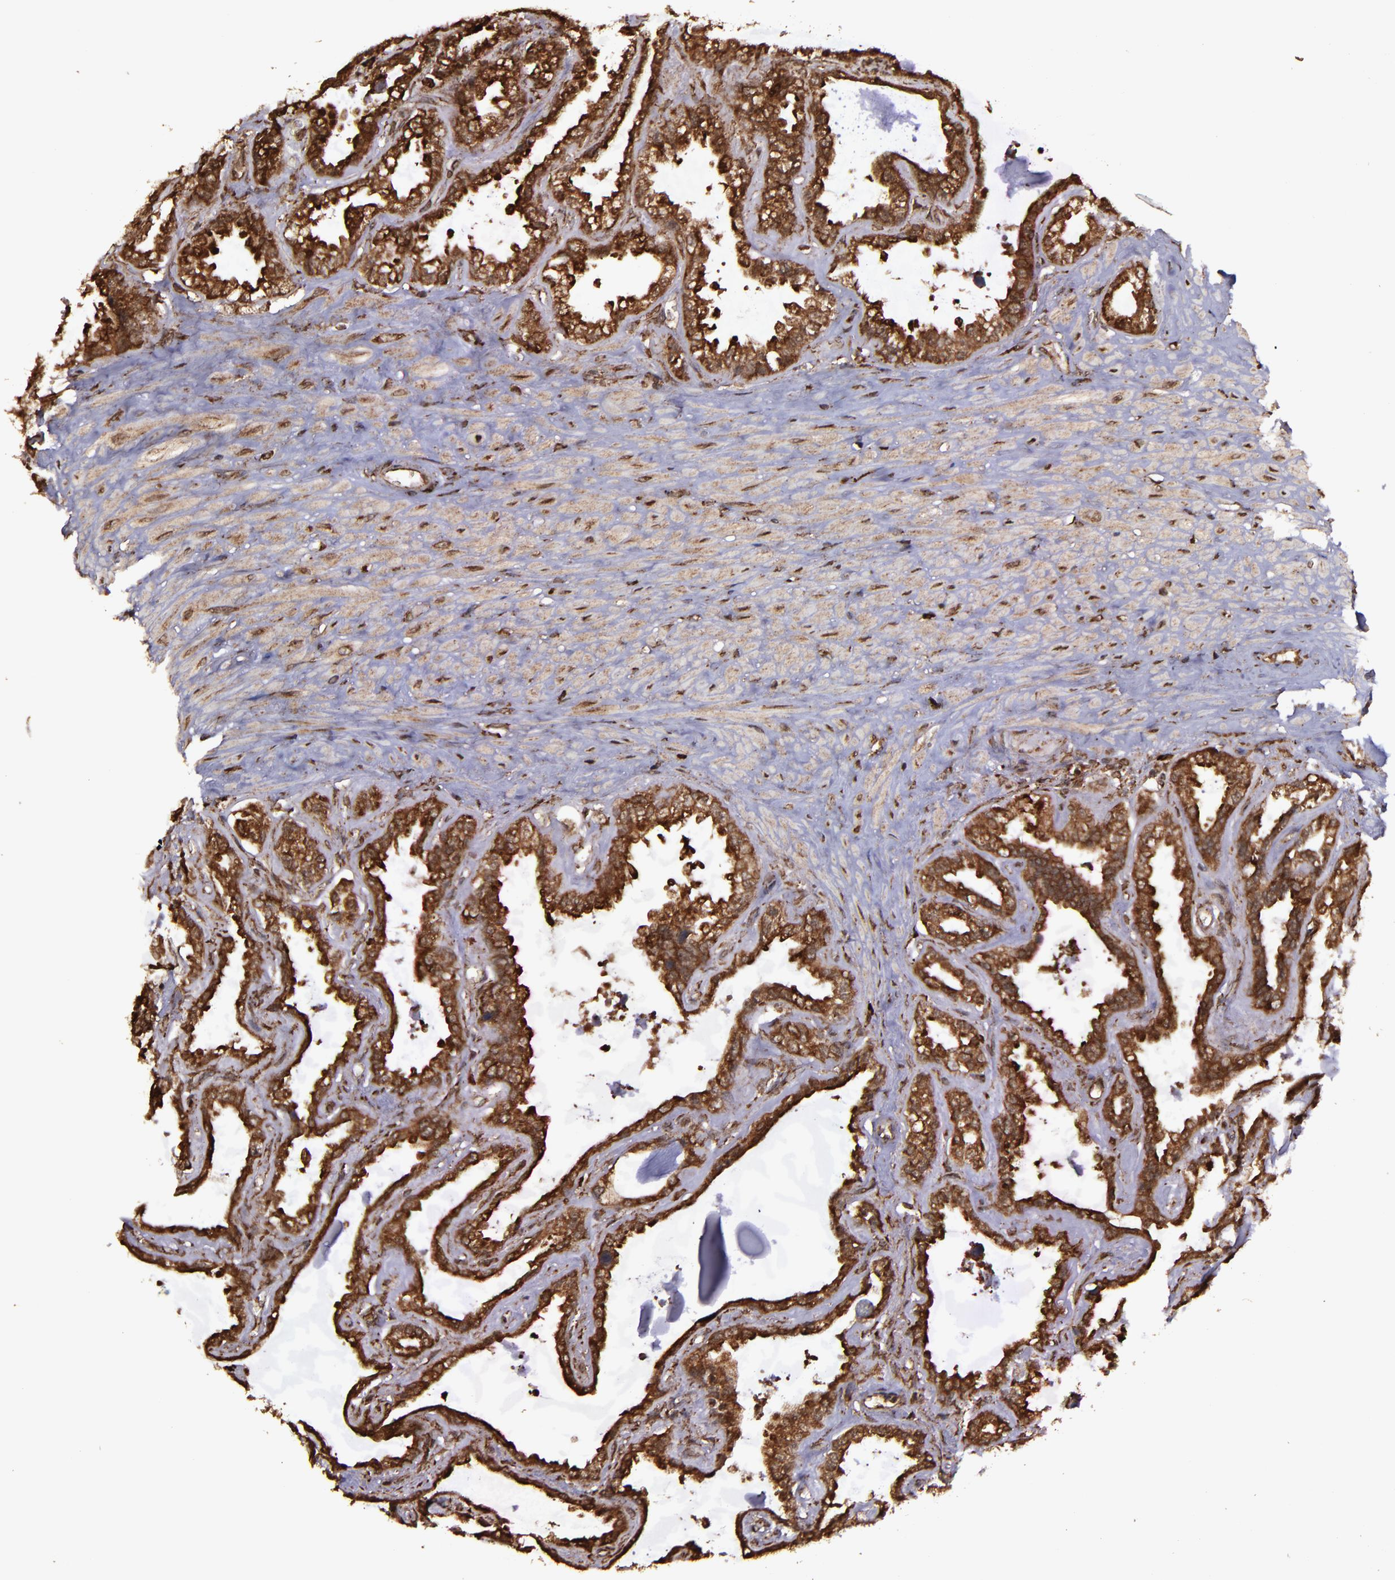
{"staining": {"intensity": "strong", "quantity": ">75%", "location": "cytoplasmic/membranous,nuclear"}, "tissue": "seminal vesicle", "cell_type": "Glandular cells", "image_type": "normal", "snomed": [{"axis": "morphology", "description": "Normal tissue, NOS"}, {"axis": "morphology", "description": "Inflammation, NOS"}, {"axis": "topography", "description": "Urinary bladder"}, {"axis": "topography", "description": "Prostate"}, {"axis": "topography", "description": "Seminal veicle"}], "caption": "High-magnification brightfield microscopy of benign seminal vesicle stained with DAB (3,3'-diaminobenzidine) (brown) and counterstained with hematoxylin (blue). glandular cells exhibit strong cytoplasmic/membranous,nuclear staining is identified in about>75% of cells.", "gene": "EIF4ENIF1", "patient": {"sex": "male", "age": 82}}